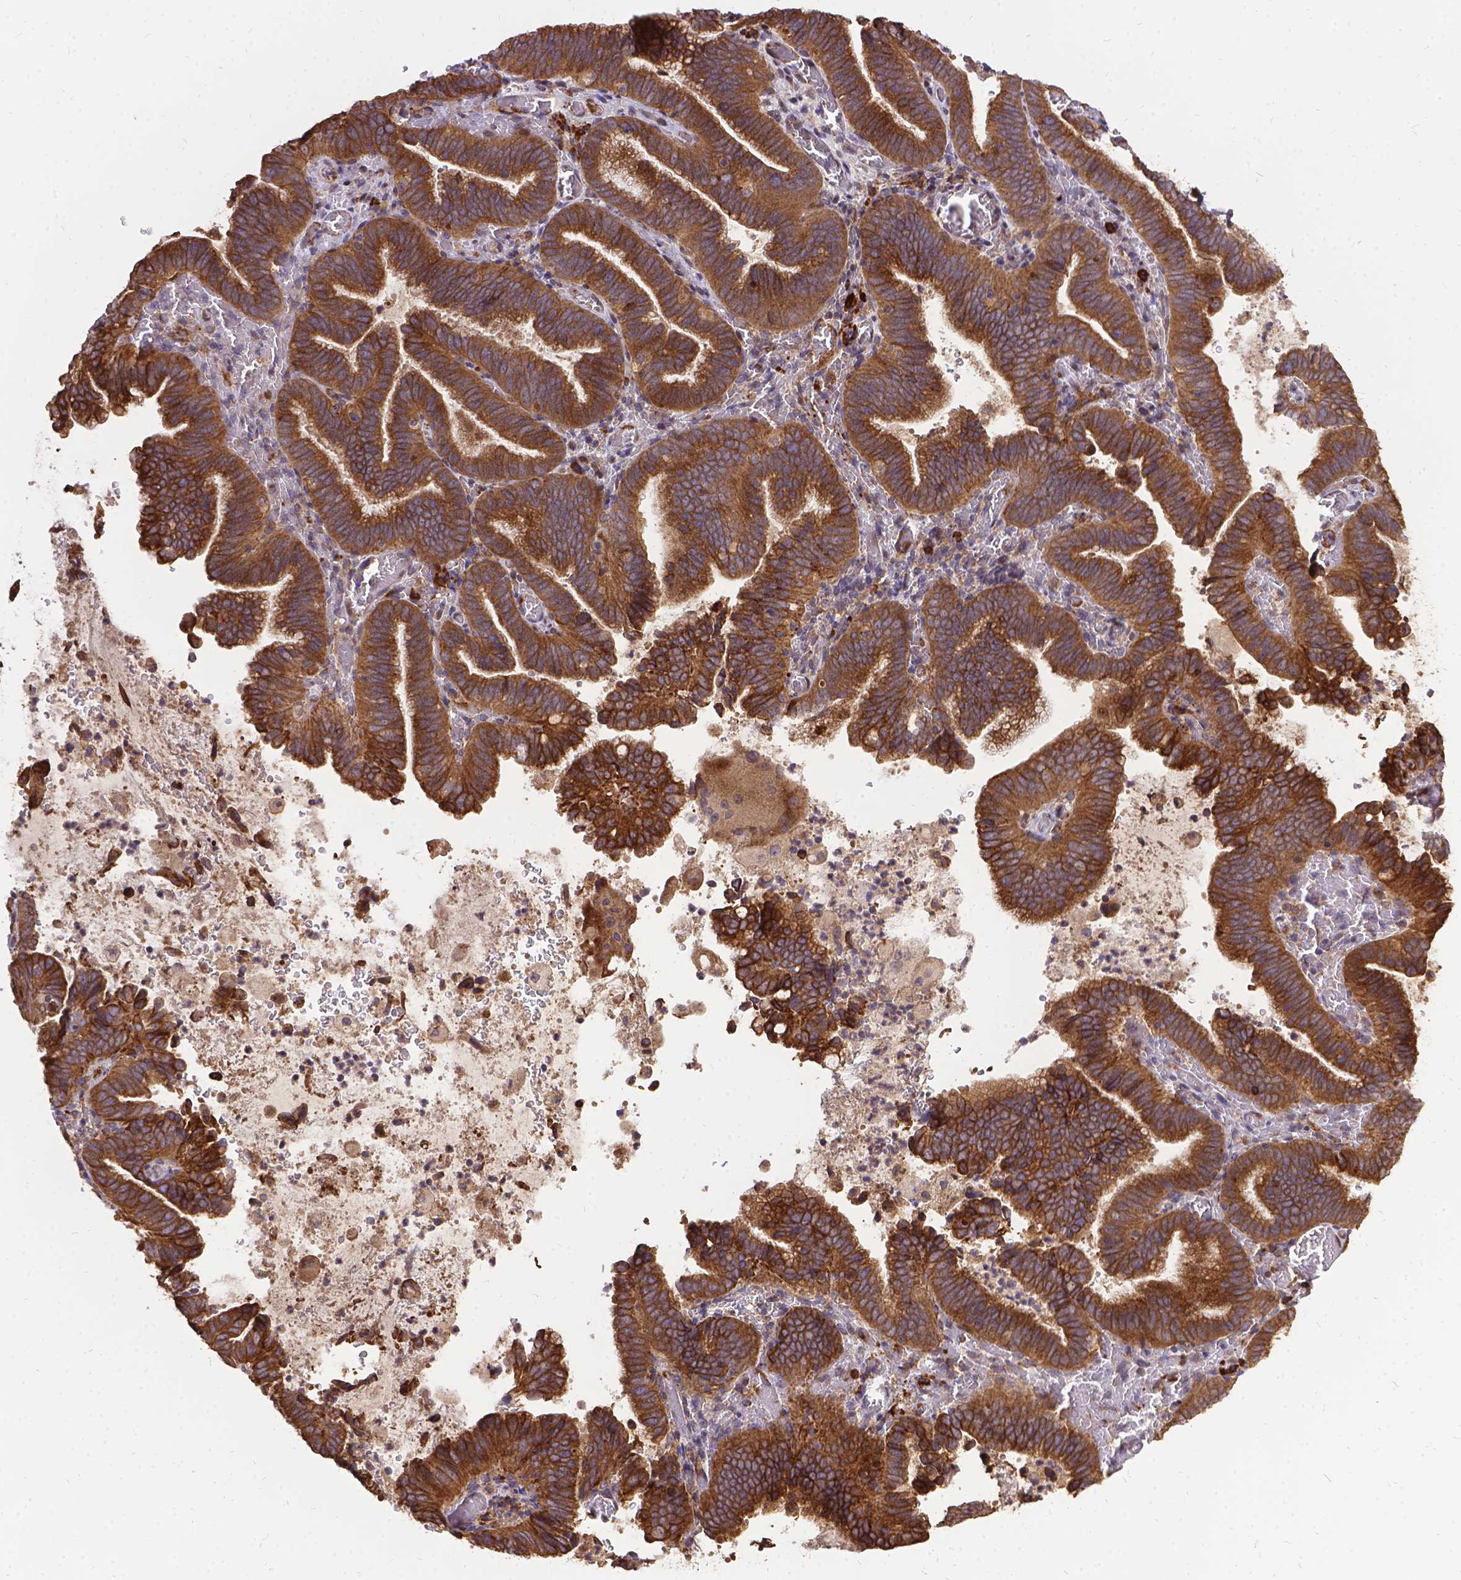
{"staining": {"intensity": "moderate", "quantity": ">75%", "location": "cytoplasmic/membranous"}, "tissue": "cervical cancer", "cell_type": "Tumor cells", "image_type": "cancer", "snomed": [{"axis": "morphology", "description": "Adenocarcinoma, NOS"}, {"axis": "topography", "description": "Cervix"}], "caption": "An immunohistochemistry (IHC) micrograph of tumor tissue is shown. Protein staining in brown shows moderate cytoplasmic/membranous positivity in adenocarcinoma (cervical) within tumor cells. The protein of interest is stained brown, and the nuclei are stained in blue (DAB IHC with brightfield microscopy, high magnification).", "gene": "DENND6A", "patient": {"sex": "female", "age": 61}}